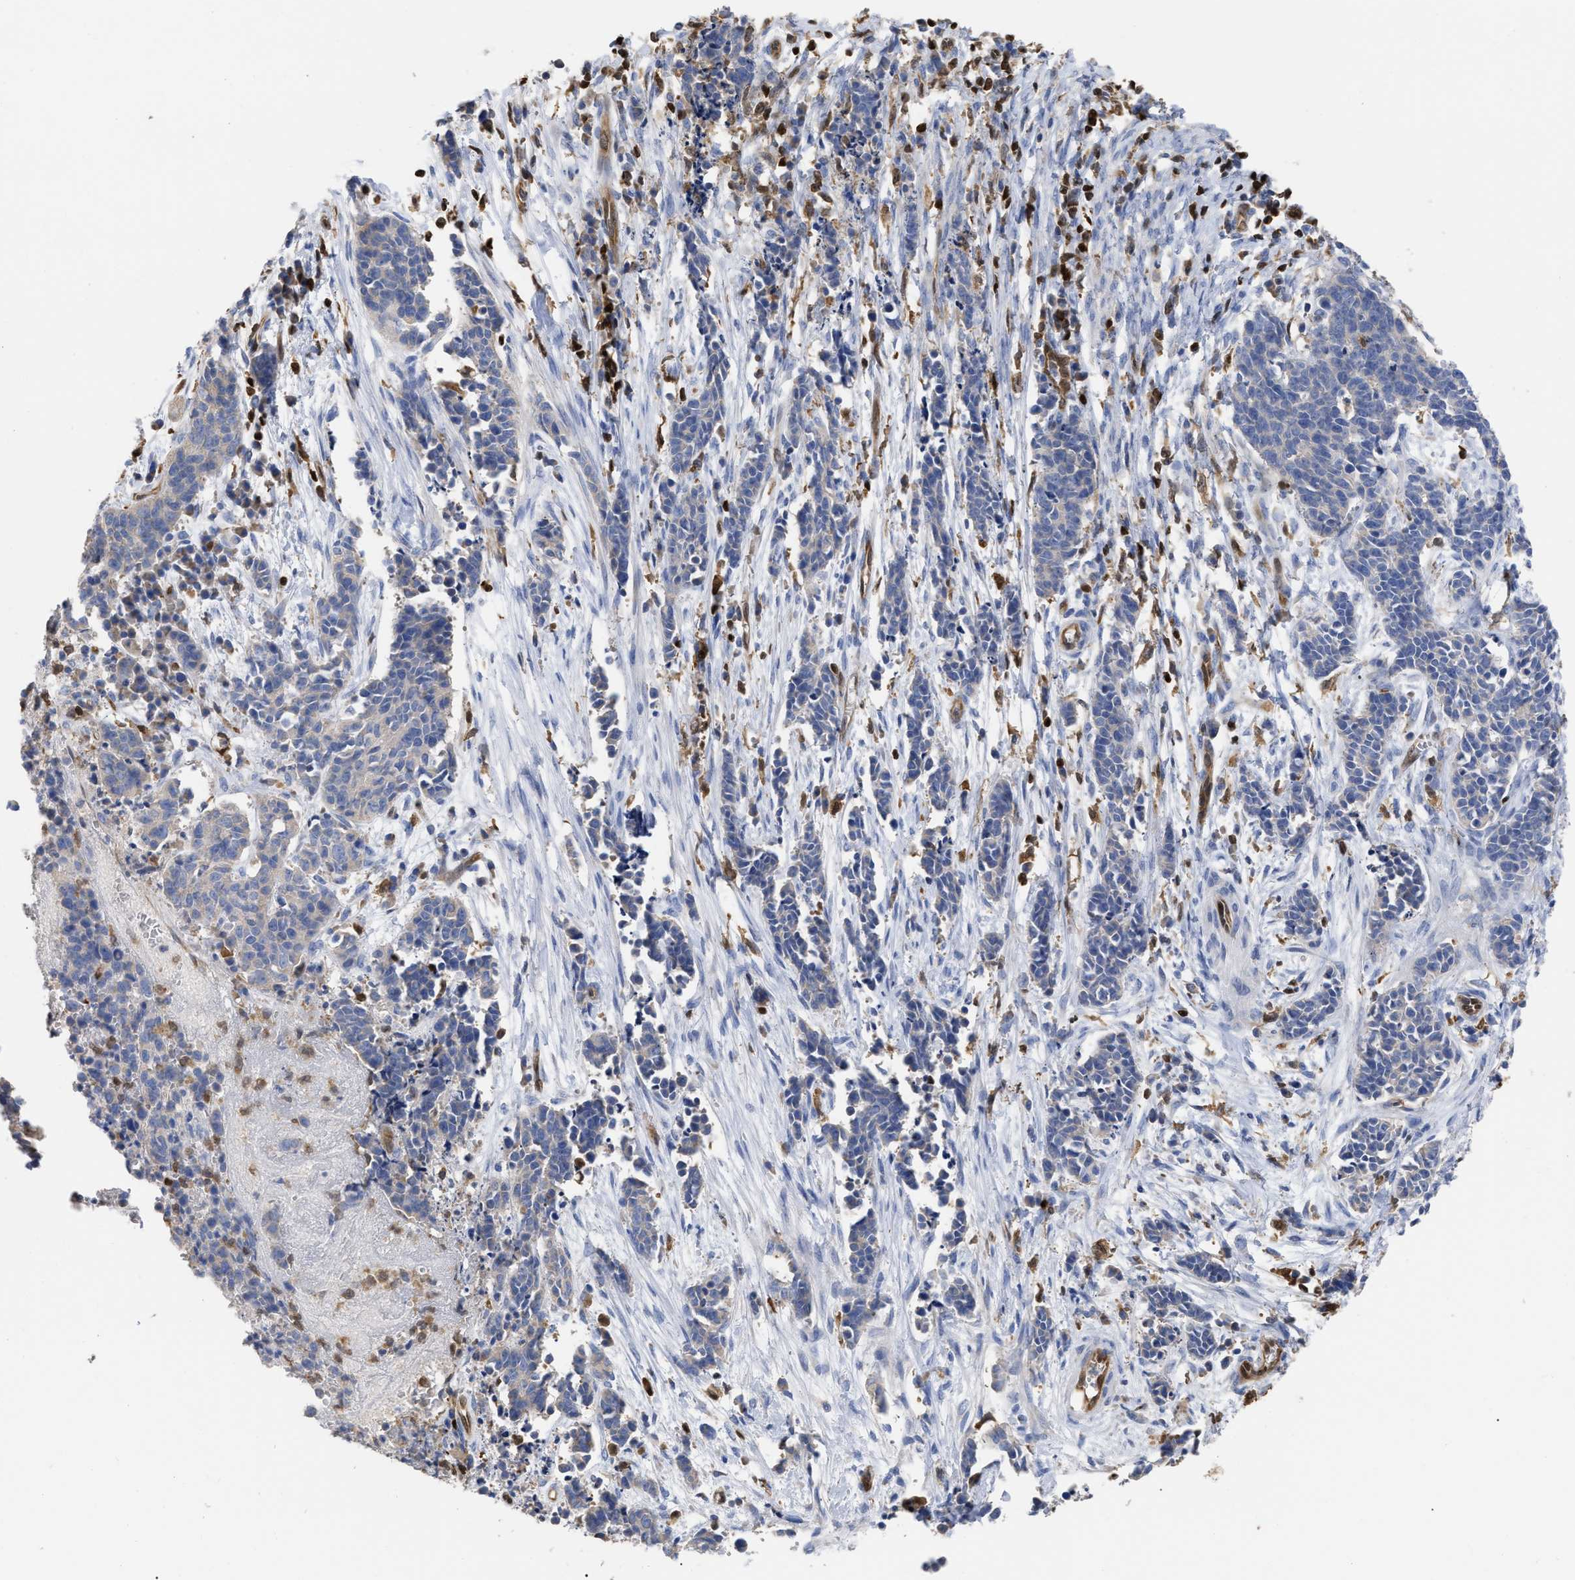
{"staining": {"intensity": "negative", "quantity": "none", "location": "none"}, "tissue": "cervical cancer", "cell_type": "Tumor cells", "image_type": "cancer", "snomed": [{"axis": "morphology", "description": "Squamous cell carcinoma, NOS"}, {"axis": "topography", "description": "Cervix"}], "caption": "Tumor cells are negative for brown protein staining in cervical cancer (squamous cell carcinoma). (DAB (3,3'-diaminobenzidine) immunohistochemistry (IHC) visualized using brightfield microscopy, high magnification).", "gene": "GIMAP4", "patient": {"sex": "female", "age": 35}}